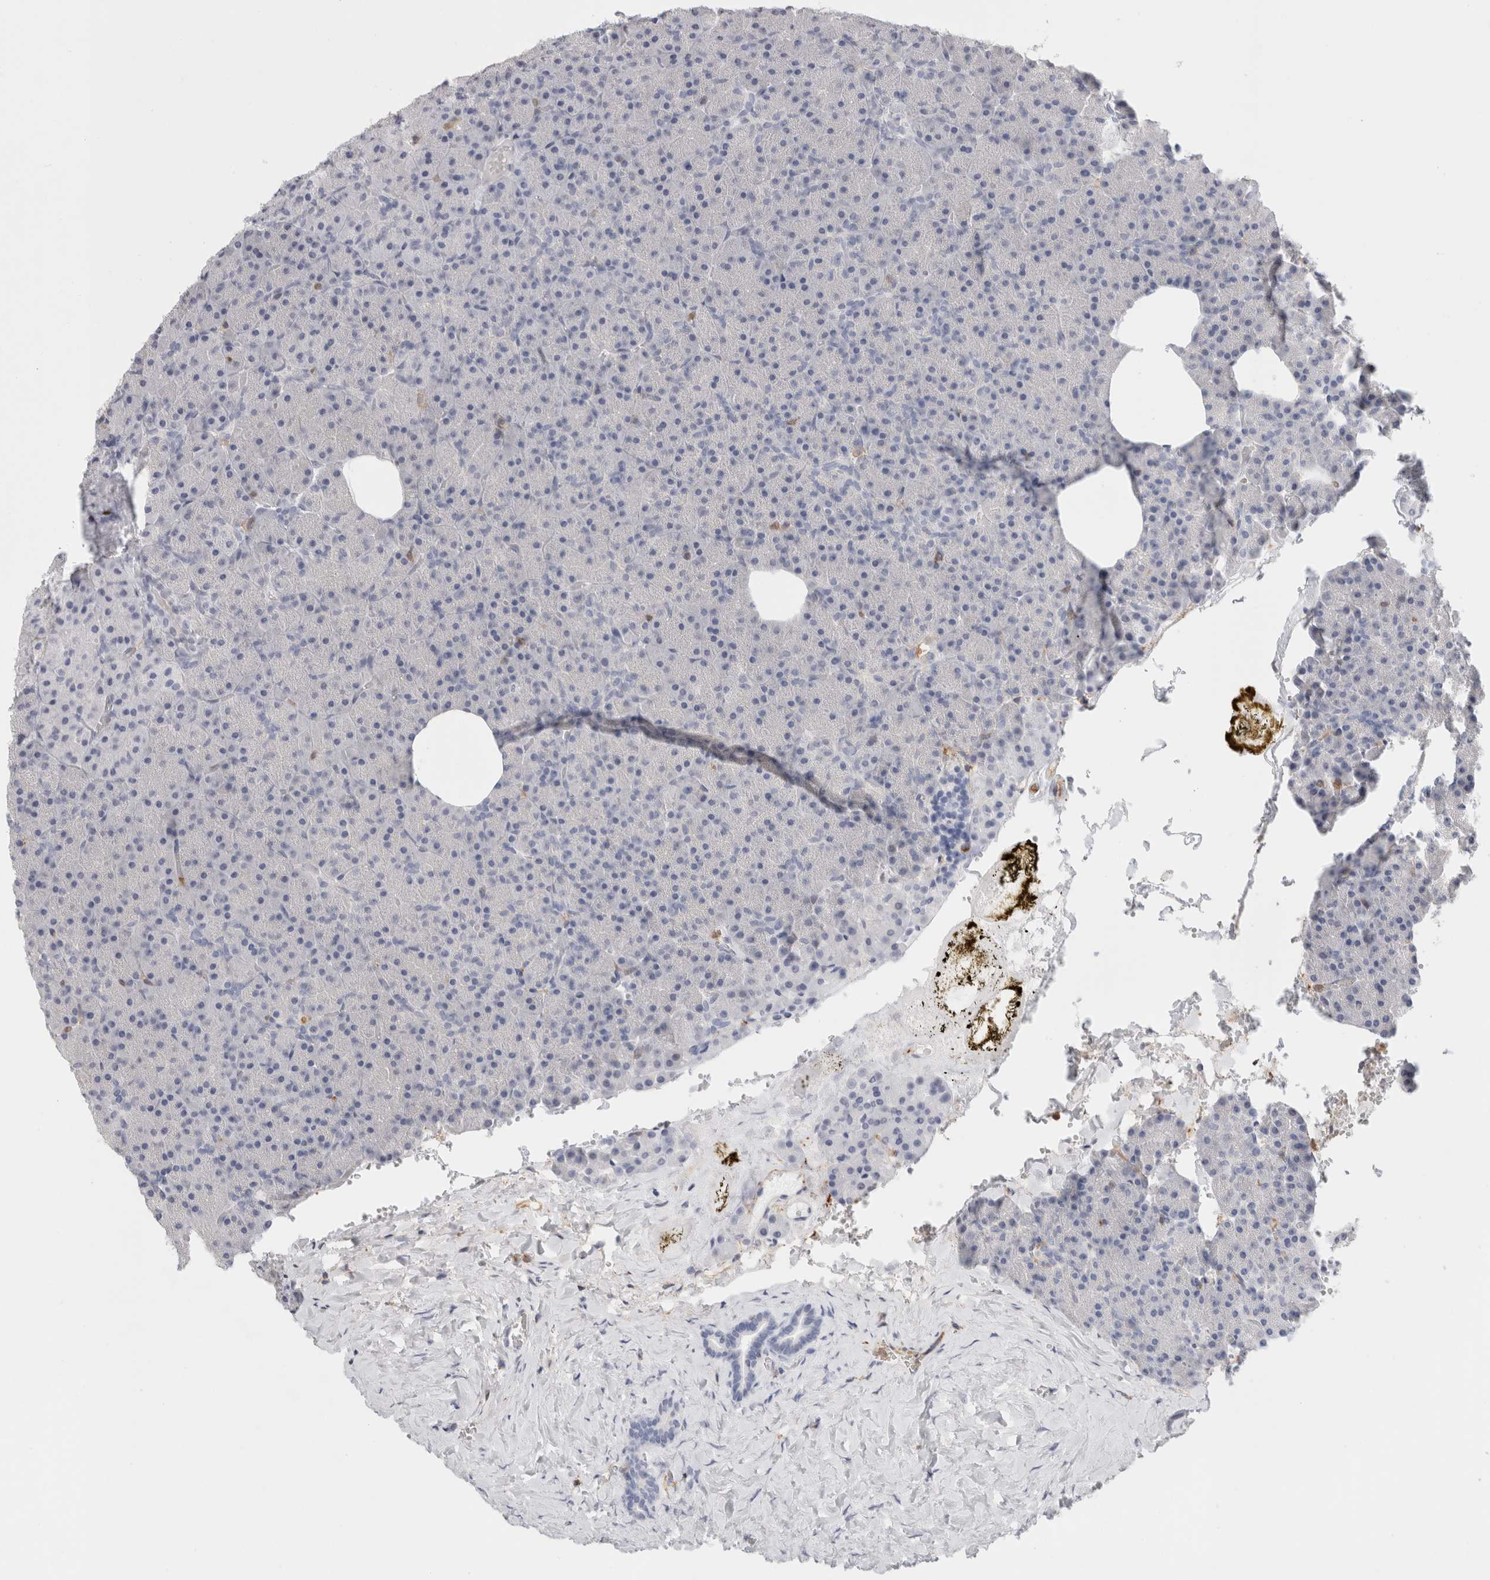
{"staining": {"intensity": "negative", "quantity": "none", "location": "none"}, "tissue": "pancreas", "cell_type": "Exocrine glandular cells", "image_type": "normal", "snomed": [{"axis": "morphology", "description": "Normal tissue, NOS"}, {"axis": "morphology", "description": "Carcinoid, malignant, NOS"}, {"axis": "topography", "description": "Pancreas"}], "caption": "Immunohistochemistry histopathology image of unremarkable pancreas: pancreas stained with DAB displays no significant protein staining in exocrine glandular cells.", "gene": "P2RY2", "patient": {"sex": "female", "age": 35}}